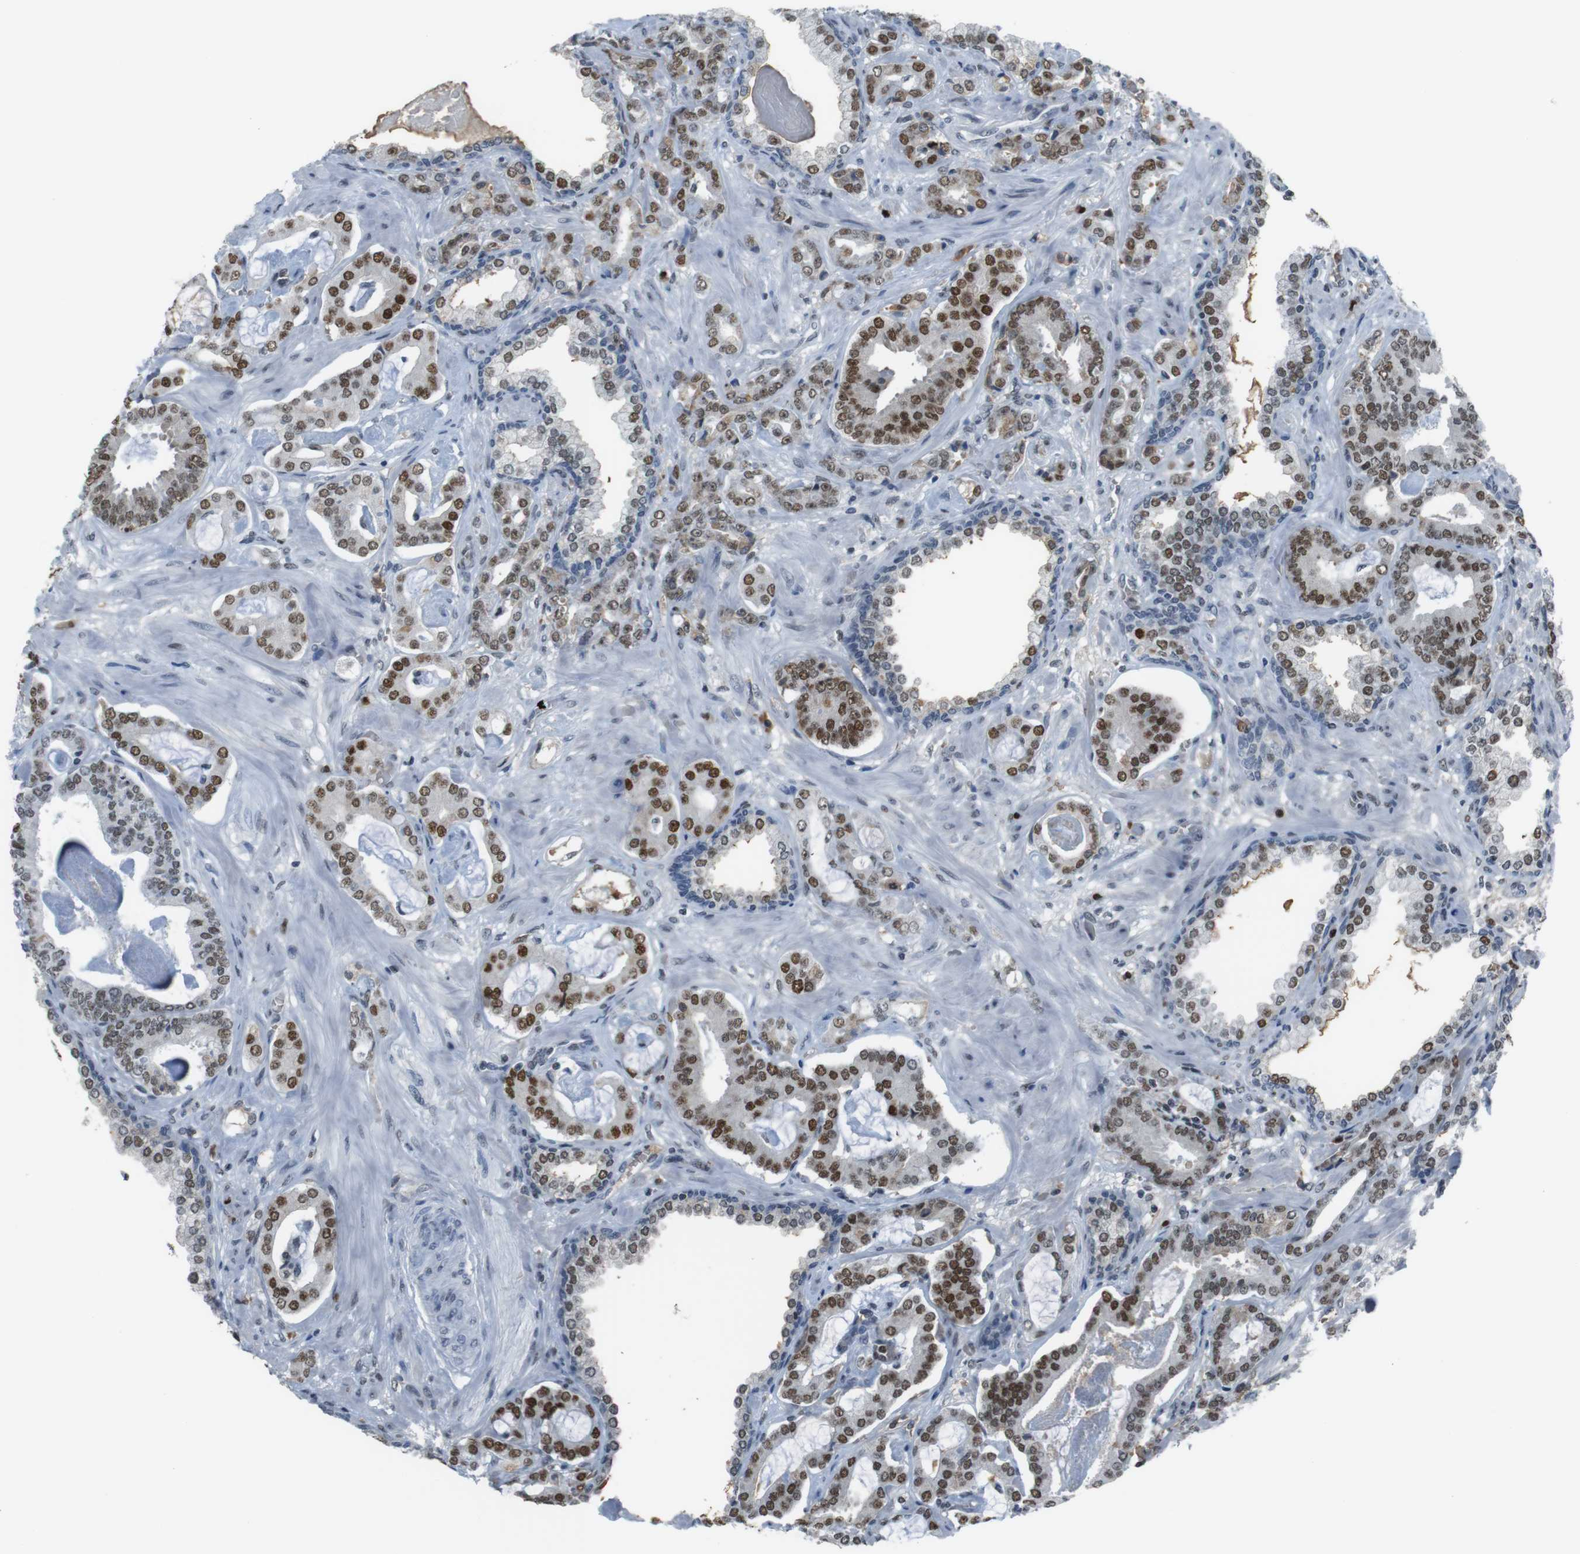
{"staining": {"intensity": "moderate", "quantity": ">75%", "location": "nuclear"}, "tissue": "prostate cancer", "cell_type": "Tumor cells", "image_type": "cancer", "snomed": [{"axis": "morphology", "description": "Adenocarcinoma, Low grade"}, {"axis": "topography", "description": "Prostate"}], "caption": "Prostate adenocarcinoma (low-grade) tissue demonstrates moderate nuclear staining in approximately >75% of tumor cells", "gene": "SUB1", "patient": {"sex": "male", "age": 53}}